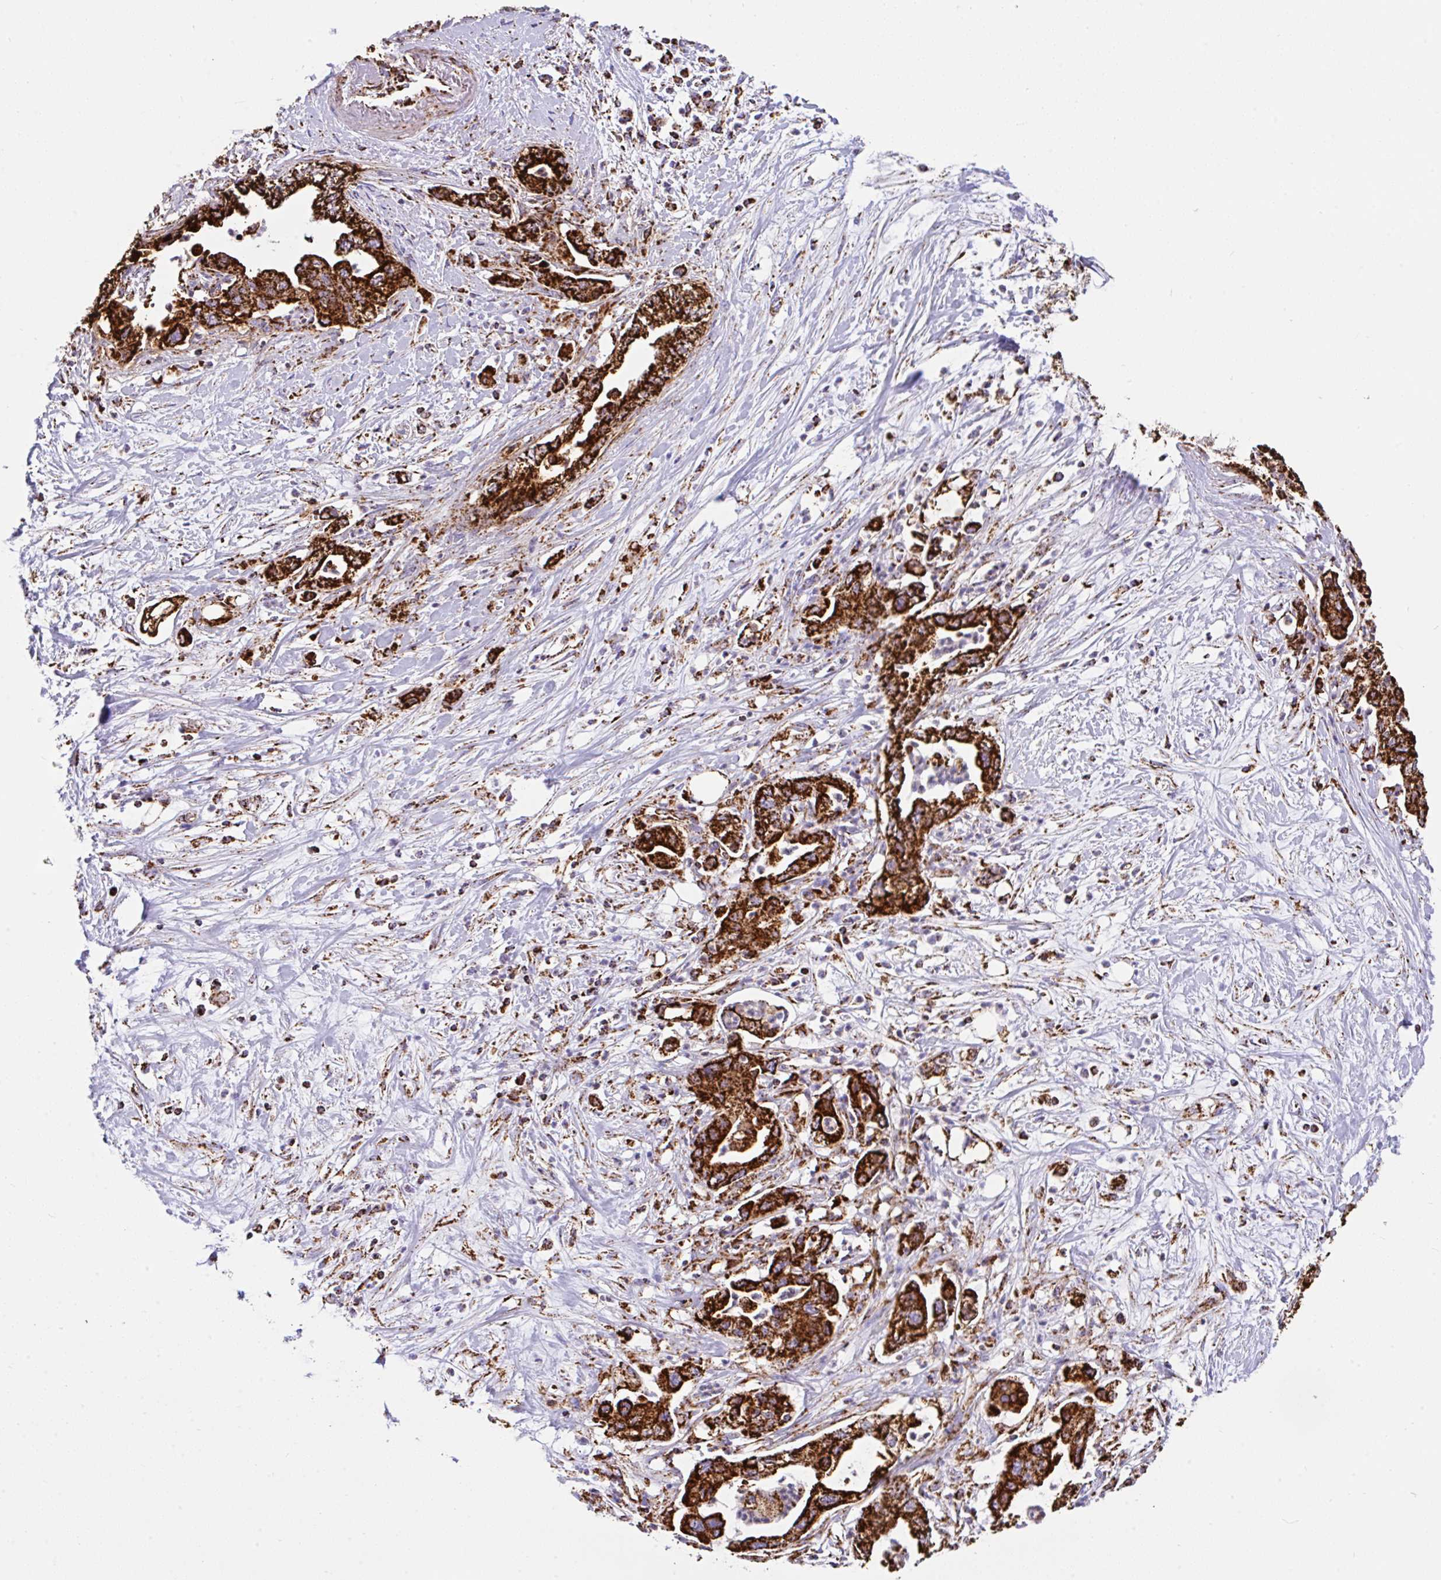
{"staining": {"intensity": "strong", "quantity": ">75%", "location": "cytoplasmic/membranous"}, "tissue": "pancreatic cancer", "cell_type": "Tumor cells", "image_type": "cancer", "snomed": [{"axis": "morphology", "description": "Adenocarcinoma, NOS"}, {"axis": "topography", "description": "Pancreas"}], "caption": "Approximately >75% of tumor cells in human pancreatic cancer demonstrate strong cytoplasmic/membranous protein positivity as visualized by brown immunohistochemical staining.", "gene": "ANKRD33B", "patient": {"sex": "female", "age": 73}}